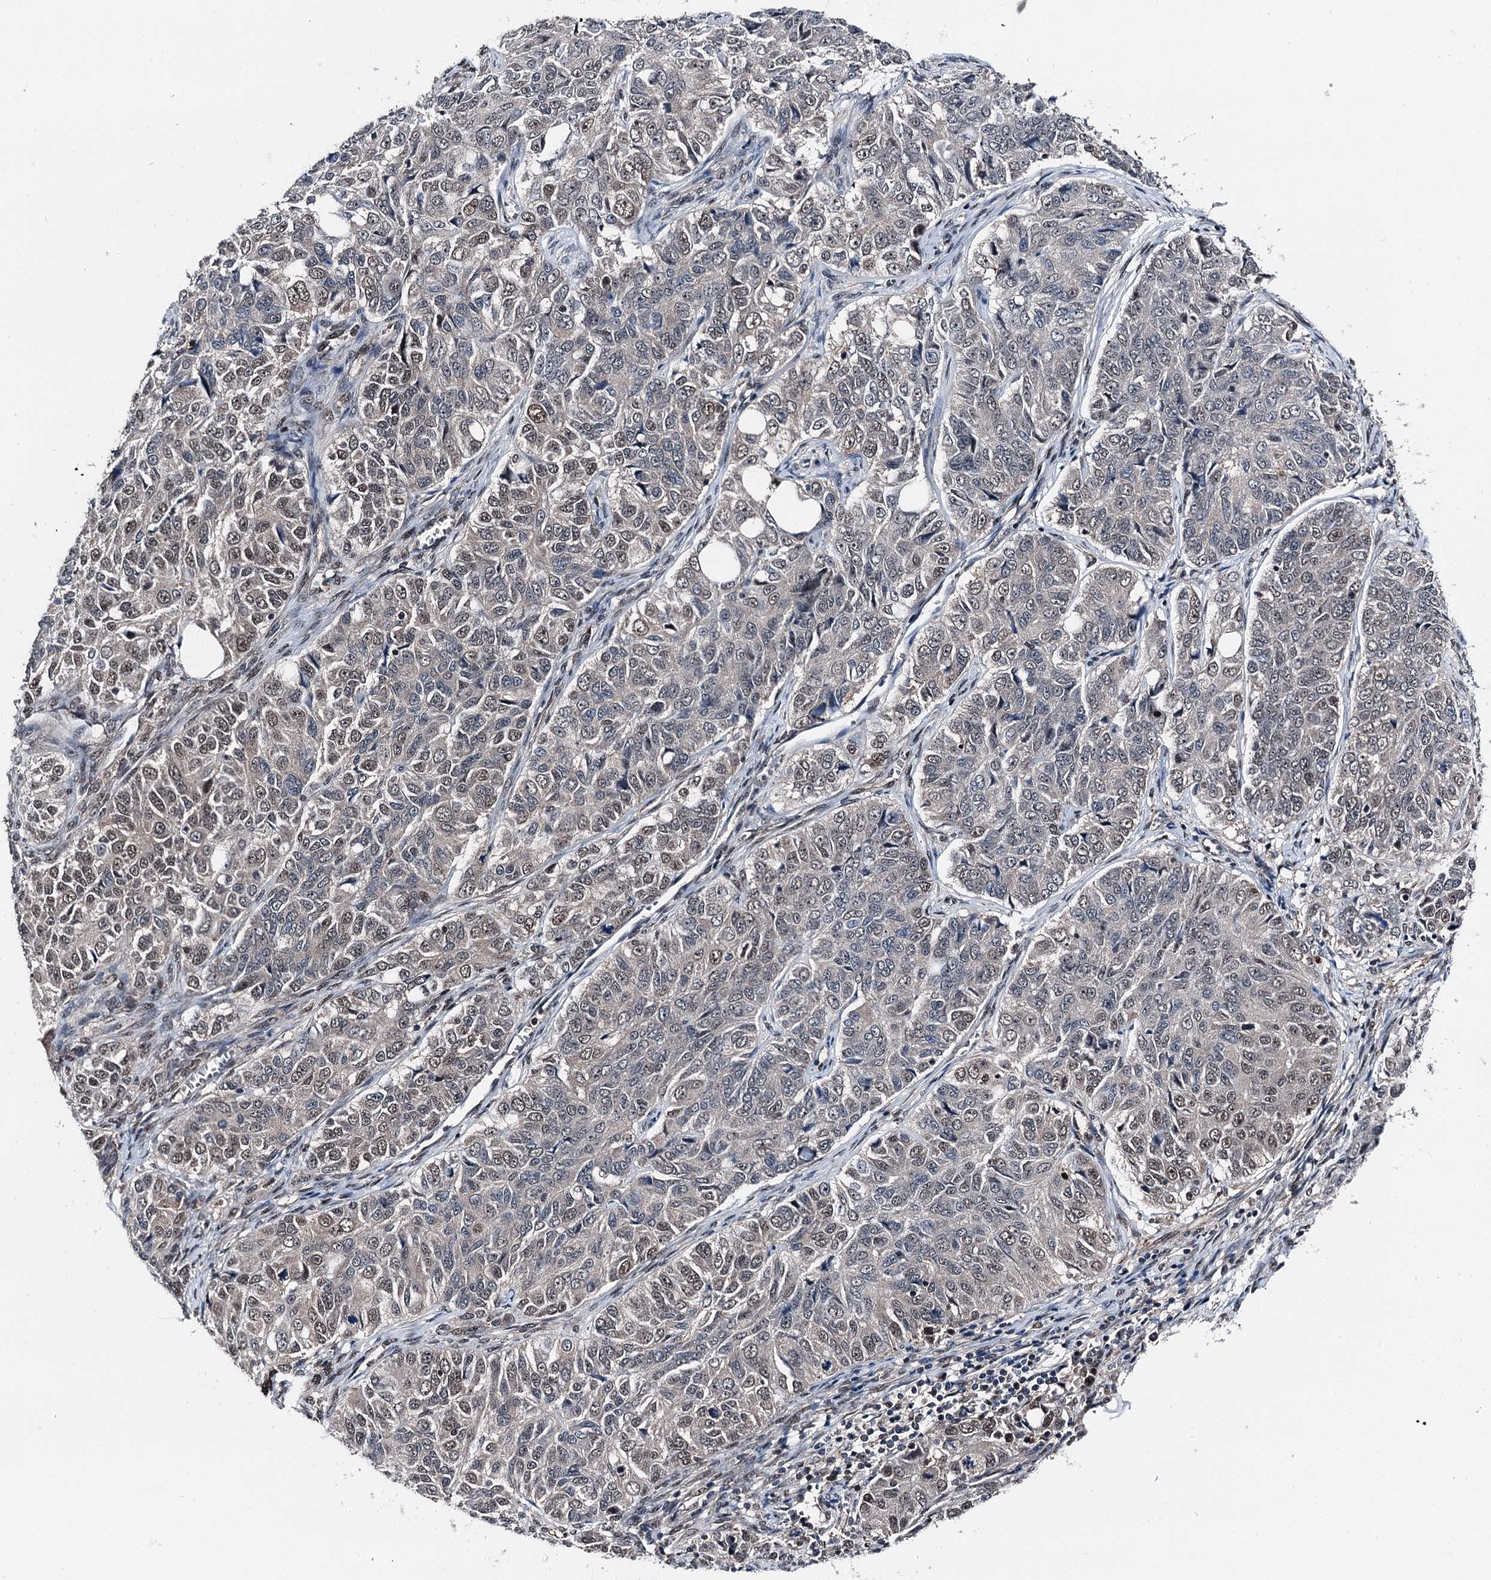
{"staining": {"intensity": "weak", "quantity": ">75%", "location": "nuclear"}, "tissue": "ovarian cancer", "cell_type": "Tumor cells", "image_type": "cancer", "snomed": [{"axis": "morphology", "description": "Carcinoma, endometroid"}, {"axis": "topography", "description": "Ovary"}], "caption": "Immunohistochemical staining of human ovarian endometroid carcinoma shows low levels of weak nuclear protein staining in about >75% of tumor cells. Using DAB (brown) and hematoxylin (blue) stains, captured at high magnification using brightfield microscopy.", "gene": "PSMD13", "patient": {"sex": "female", "age": 51}}